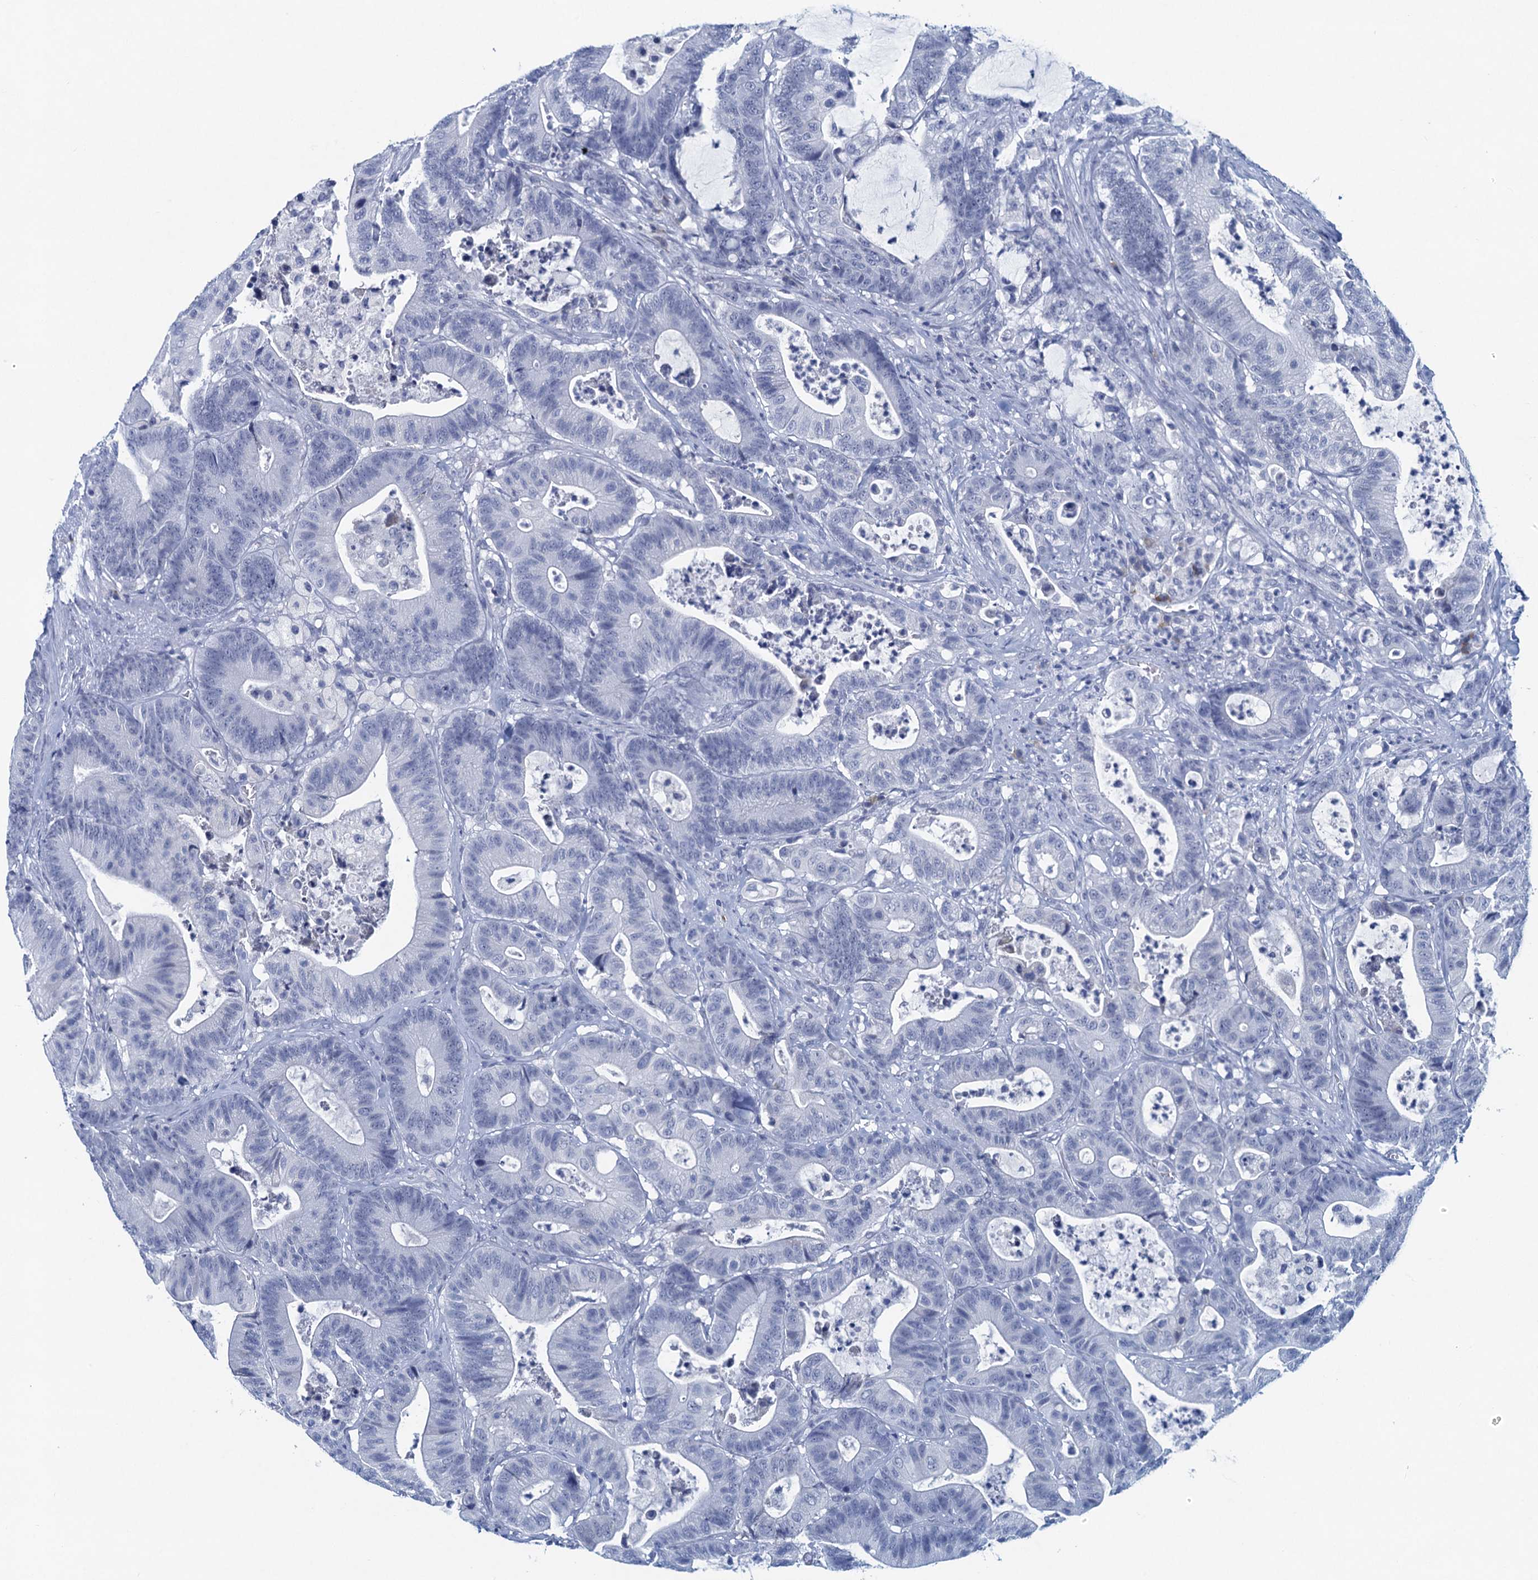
{"staining": {"intensity": "negative", "quantity": "none", "location": "none"}, "tissue": "colorectal cancer", "cell_type": "Tumor cells", "image_type": "cancer", "snomed": [{"axis": "morphology", "description": "Adenocarcinoma, NOS"}, {"axis": "topography", "description": "Colon"}], "caption": "Colorectal cancer (adenocarcinoma) was stained to show a protein in brown. There is no significant staining in tumor cells.", "gene": "HAPSTR1", "patient": {"sex": "female", "age": 84}}